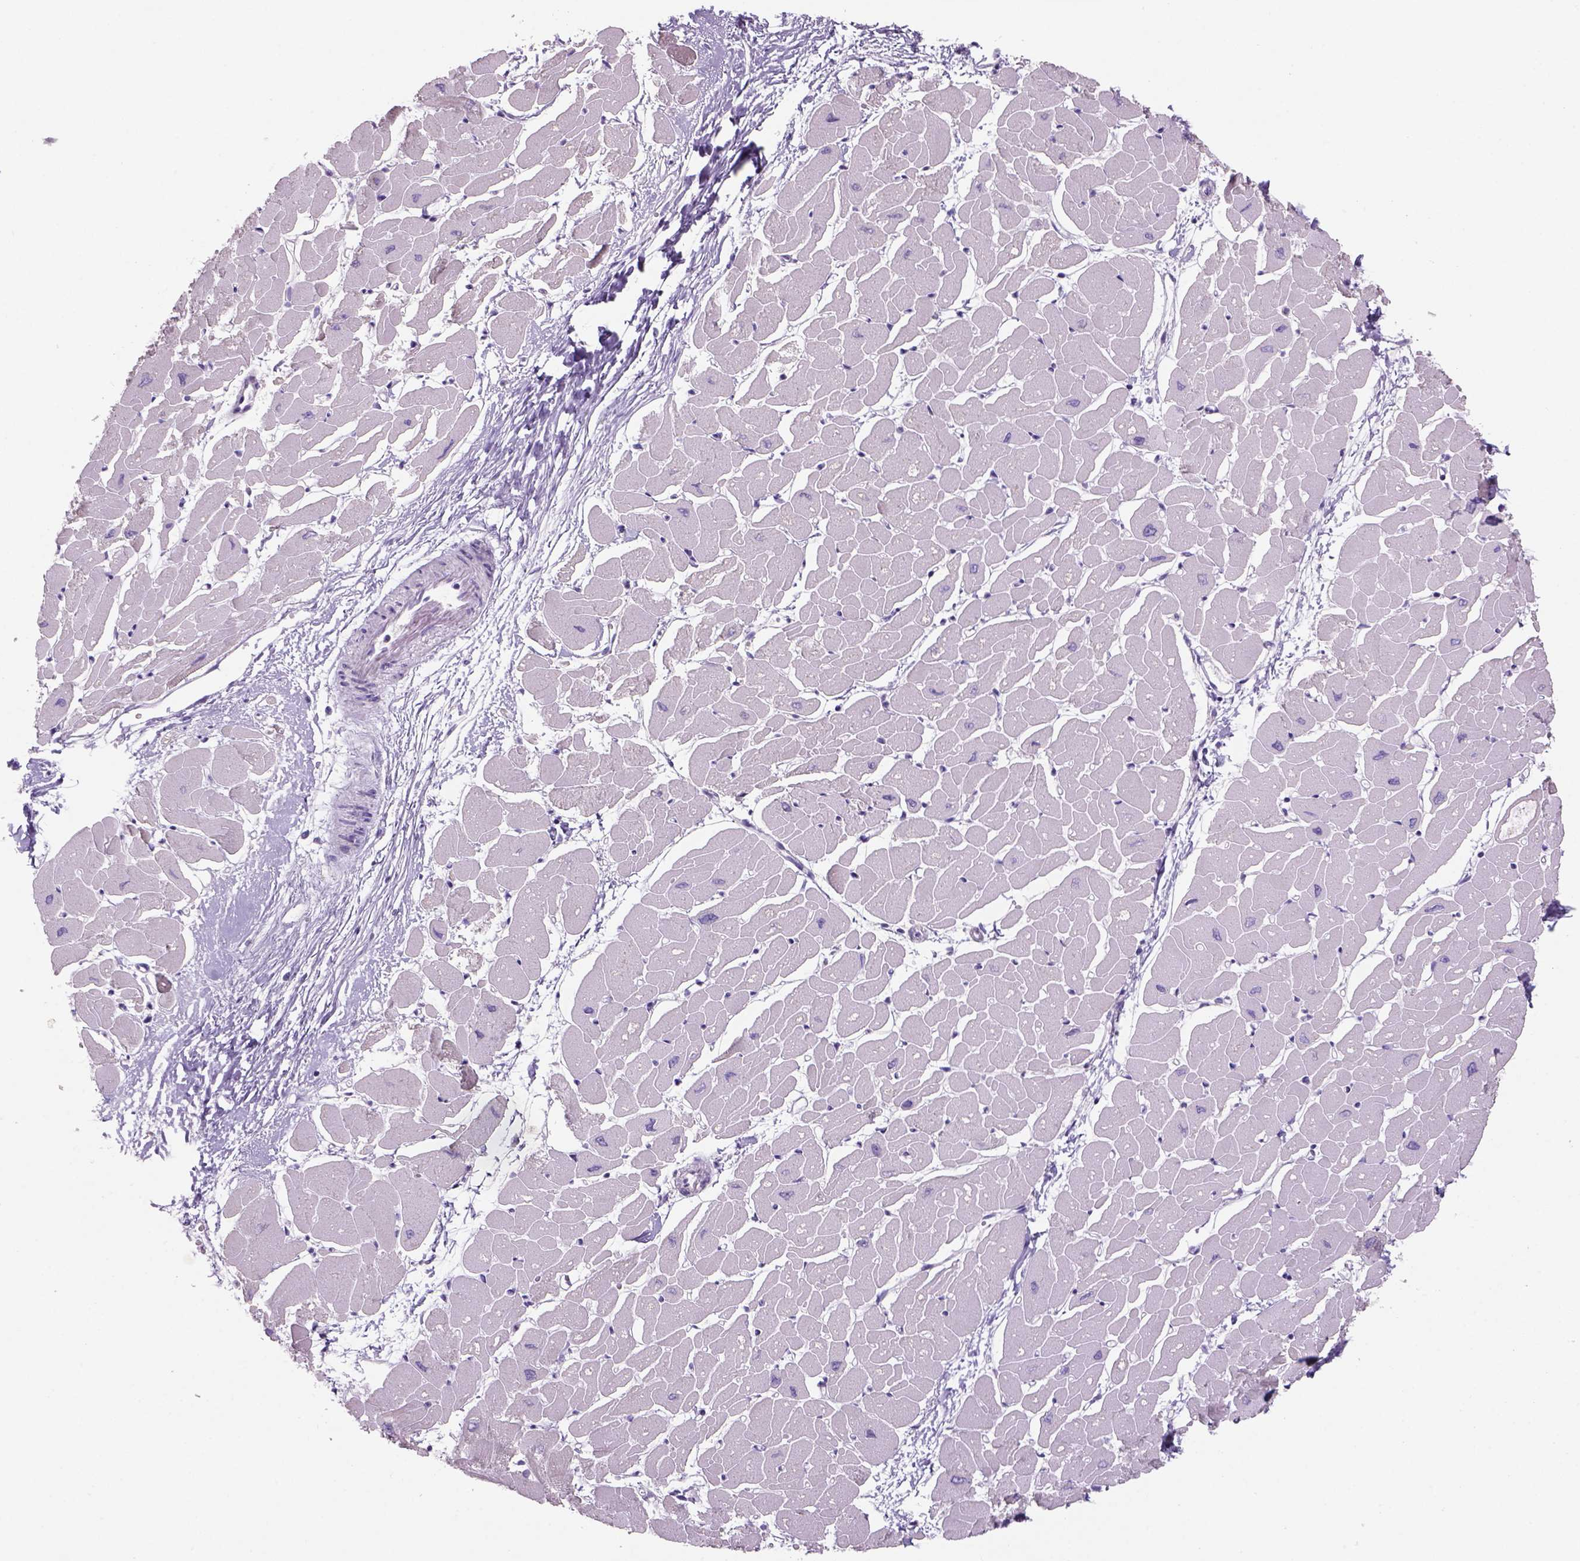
{"staining": {"intensity": "weak", "quantity": "<25%", "location": "cytoplasmic/membranous"}, "tissue": "heart muscle", "cell_type": "Cardiomyocytes", "image_type": "normal", "snomed": [{"axis": "morphology", "description": "Normal tissue, NOS"}, {"axis": "topography", "description": "Heart"}], "caption": "Immunohistochemical staining of unremarkable heart muscle reveals no significant expression in cardiomyocytes. The staining was performed using DAB to visualize the protein expression in brown, while the nuclei were stained in blue with hematoxylin (Magnification: 20x).", "gene": "ADGRV1", "patient": {"sex": "male", "age": 57}}